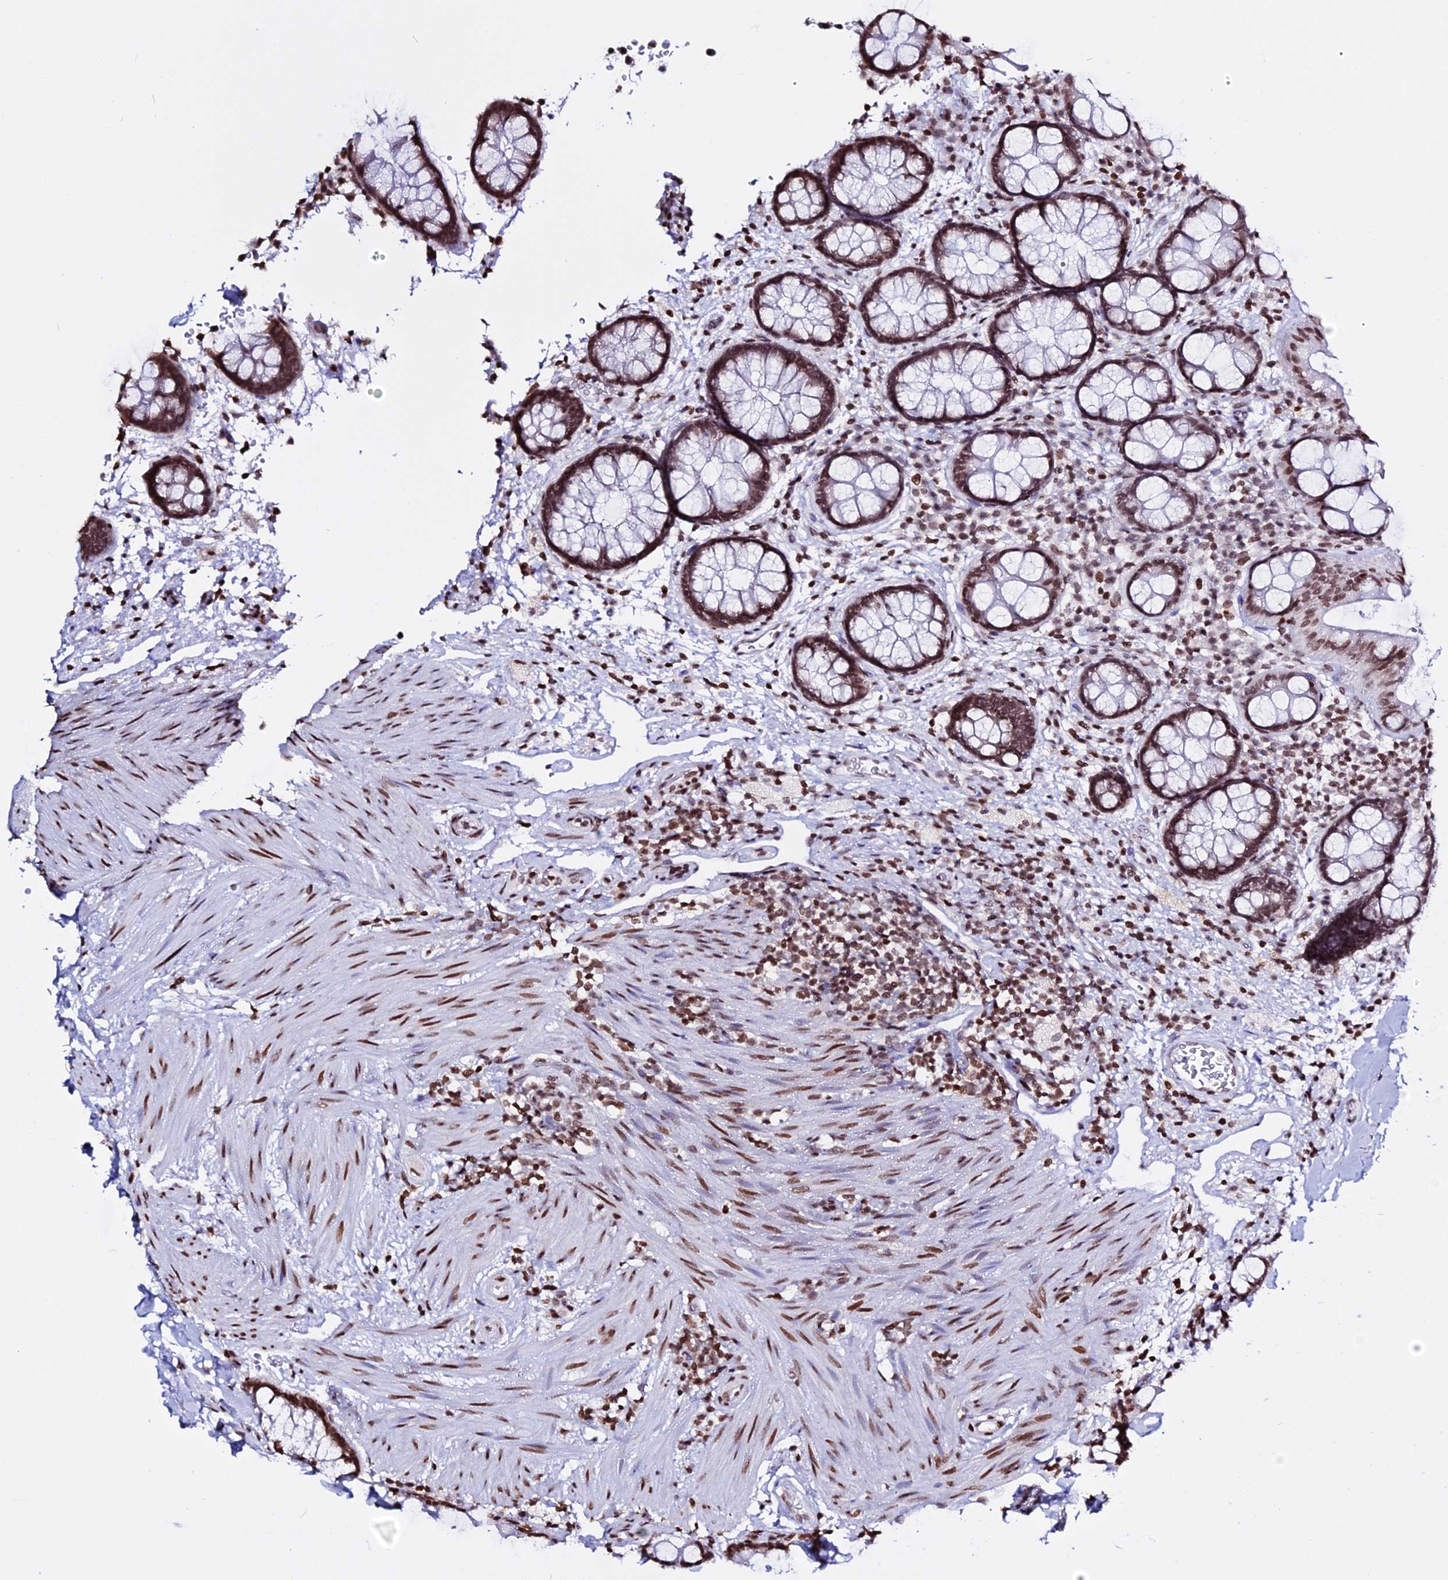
{"staining": {"intensity": "moderate", "quantity": ">75%", "location": "nuclear"}, "tissue": "rectum", "cell_type": "Glandular cells", "image_type": "normal", "snomed": [{"axis": "morphology", "description": "Normal tissue, NOS"}, {"axis": "topography", "description": "Rectum"}, {"axis": "topography", "description": "Peripheral nerve tissue"}], "caption": "Immunohistochemistry of benign human rectum shows medium levels of moderate nuclear expression in approximately >75% of glandular cells. Using DAB (3,3'-diaminobenzidine) (brown) and hematoxylin (blue) stains, captured at high magnification using brightfield microscopy.", "gene": "ENSG00000282988", "patient": {"sex": "female", "age": 69}}